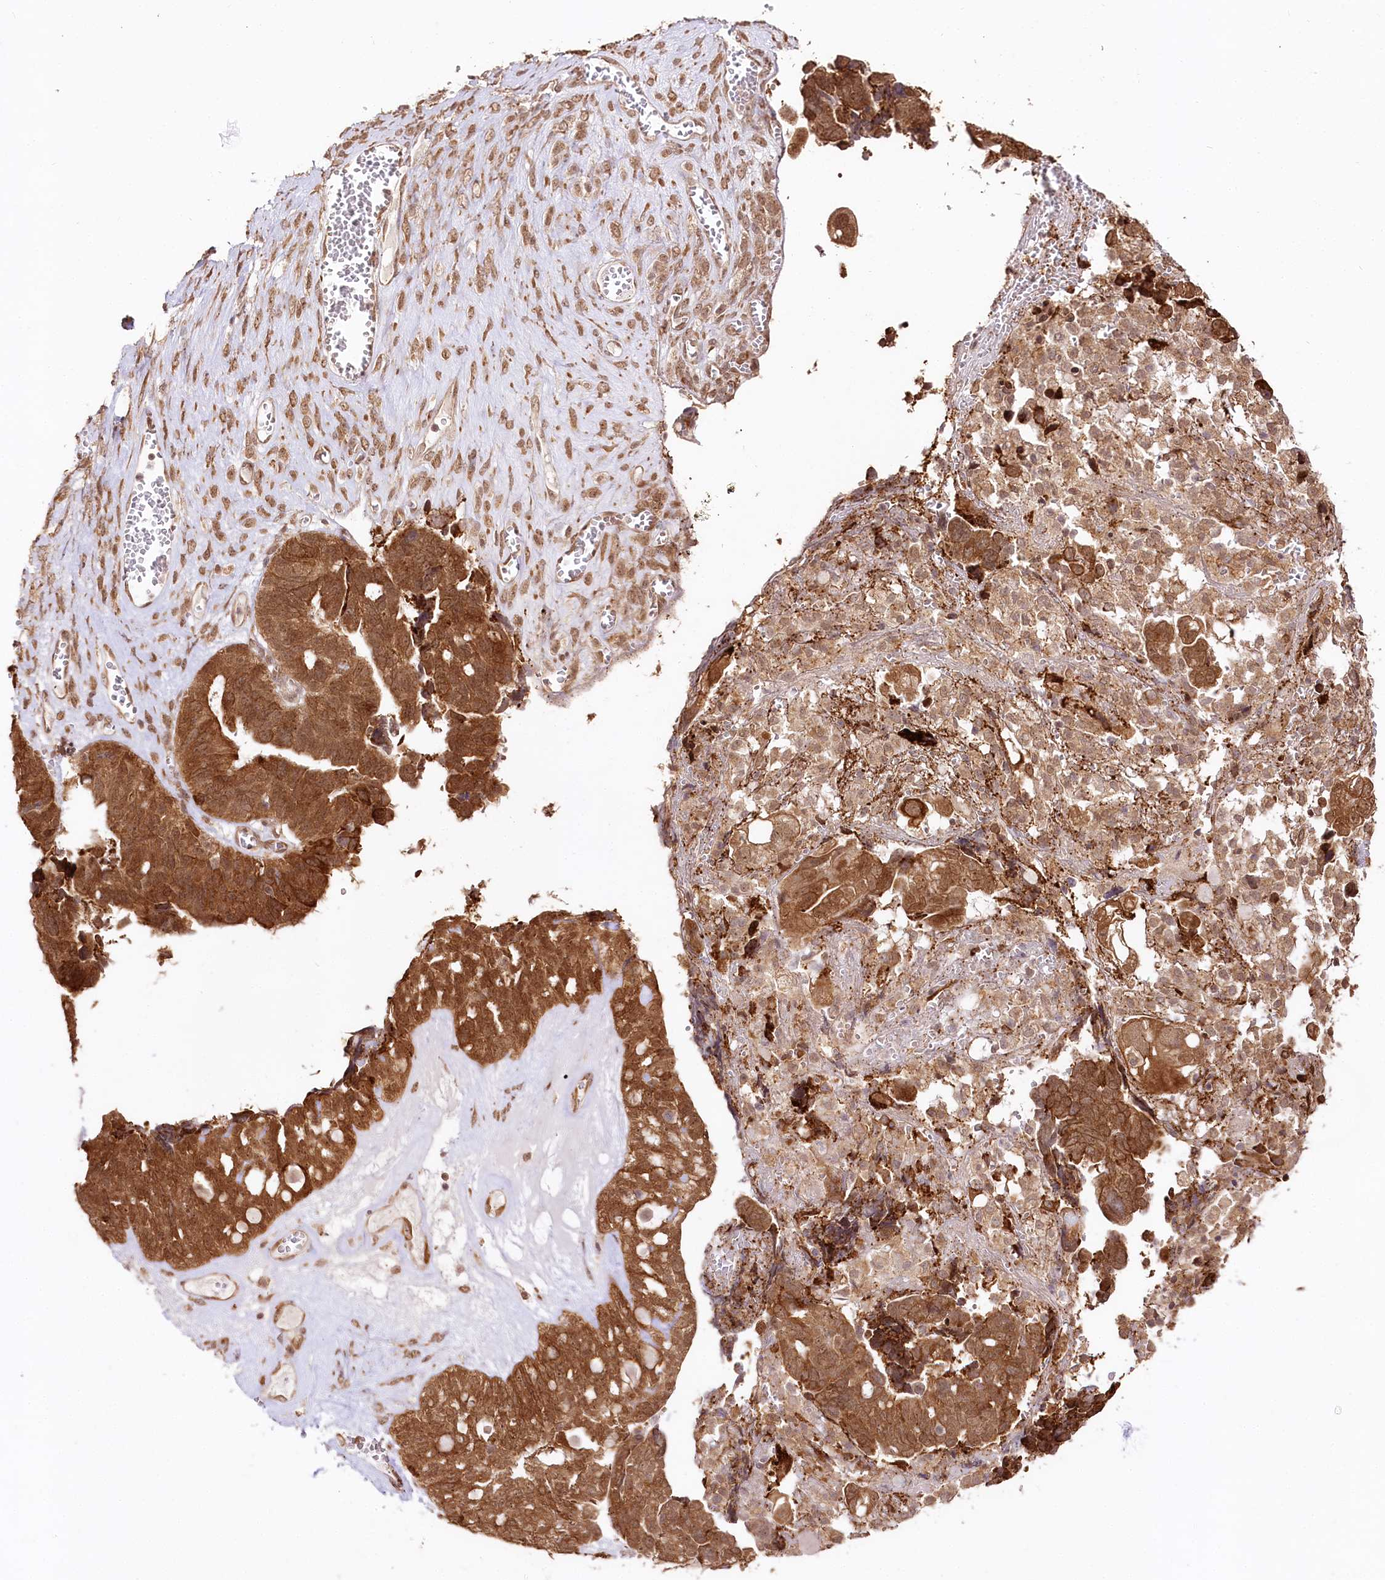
{"staining": {"intensity": "strong", "quantity": ">75%", "location": "cytoplasmic/membranous"}, "tissue": "ovarian cancer", "cell_type": "Tumor cells", "image_type": "cancer", "snomed": [{"axis": "morphology", "description": "Cystadenocarcinoma, serous, NOS"}, {"axis": "topography", "description": "Ovary"}], "caption": "High-magnification brightfield microscopy of ovarian serous cystadenocarcinoma stained with DAB (3,3'-diaminobenzidine) (brown) and counterstained with hematoxylin (blue). tumor cells exhibit strong cytoplasmic/membranous expression is present in approximately>75% of cells.", "gene": "ENSG00000144785", "patient": {"sex": "female", "age": 79}}